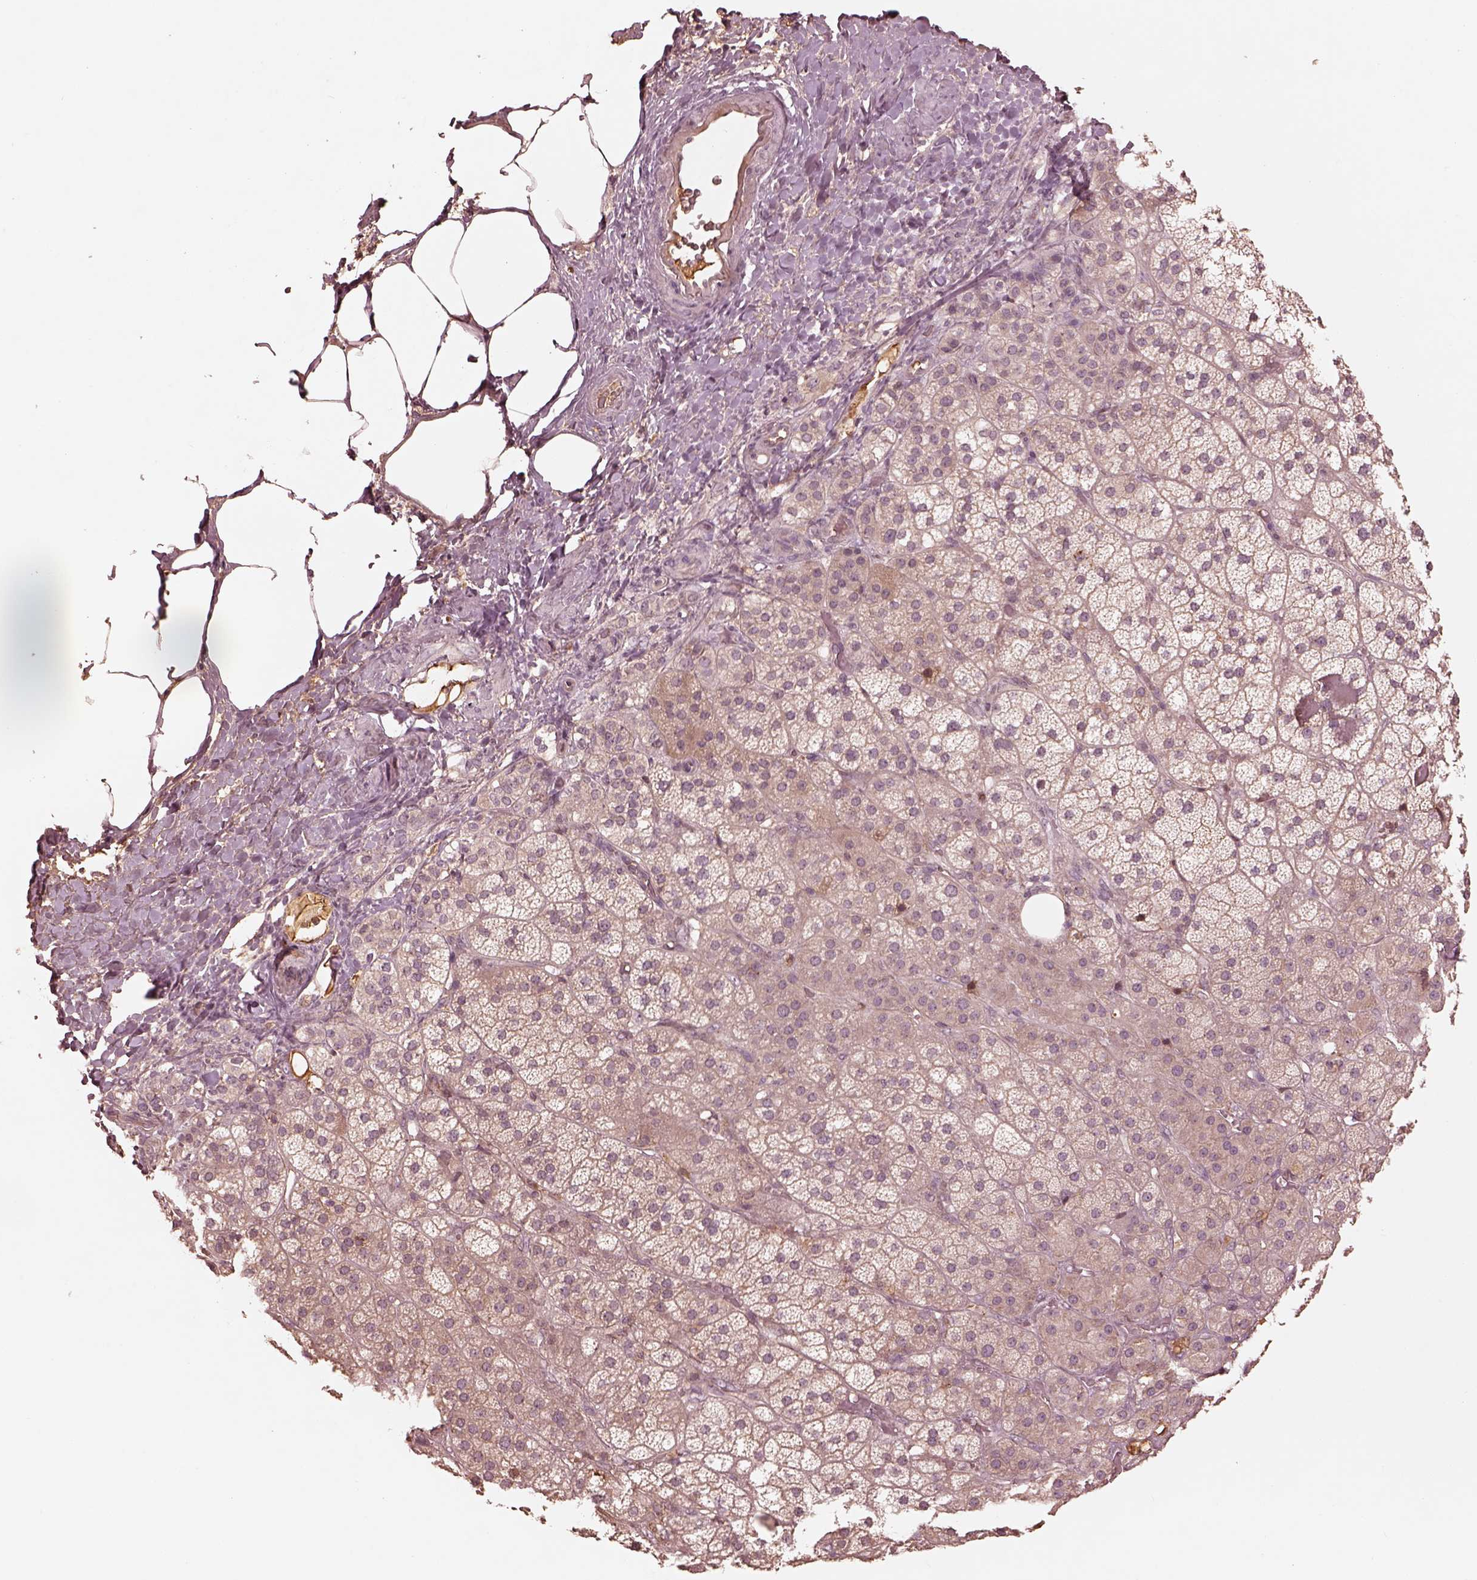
{"staining": {"intensity": "weak", "quantity": ">75%", "location": "cytoplasmic/membranous"}, "tissue": "adrenal gland", "cell_type": "Glandular cells", "image_type": "normal", "snomed": [{"axis": "morphology", "description": "Normal tissue, NOS"}, {"axis": "topography", "description": "Adrenal gland"}], "caption": "This micrograph reveals benign adrenal gland stained with immunohistochemistry (IHC) to label a protein in brown. The cytoplasmic/membranous of glandular cells show weak positivity for the protein. Nuclei are counter-stained blue.", "gene": "TF", "patient": {"sex": "male", "age": 57}}